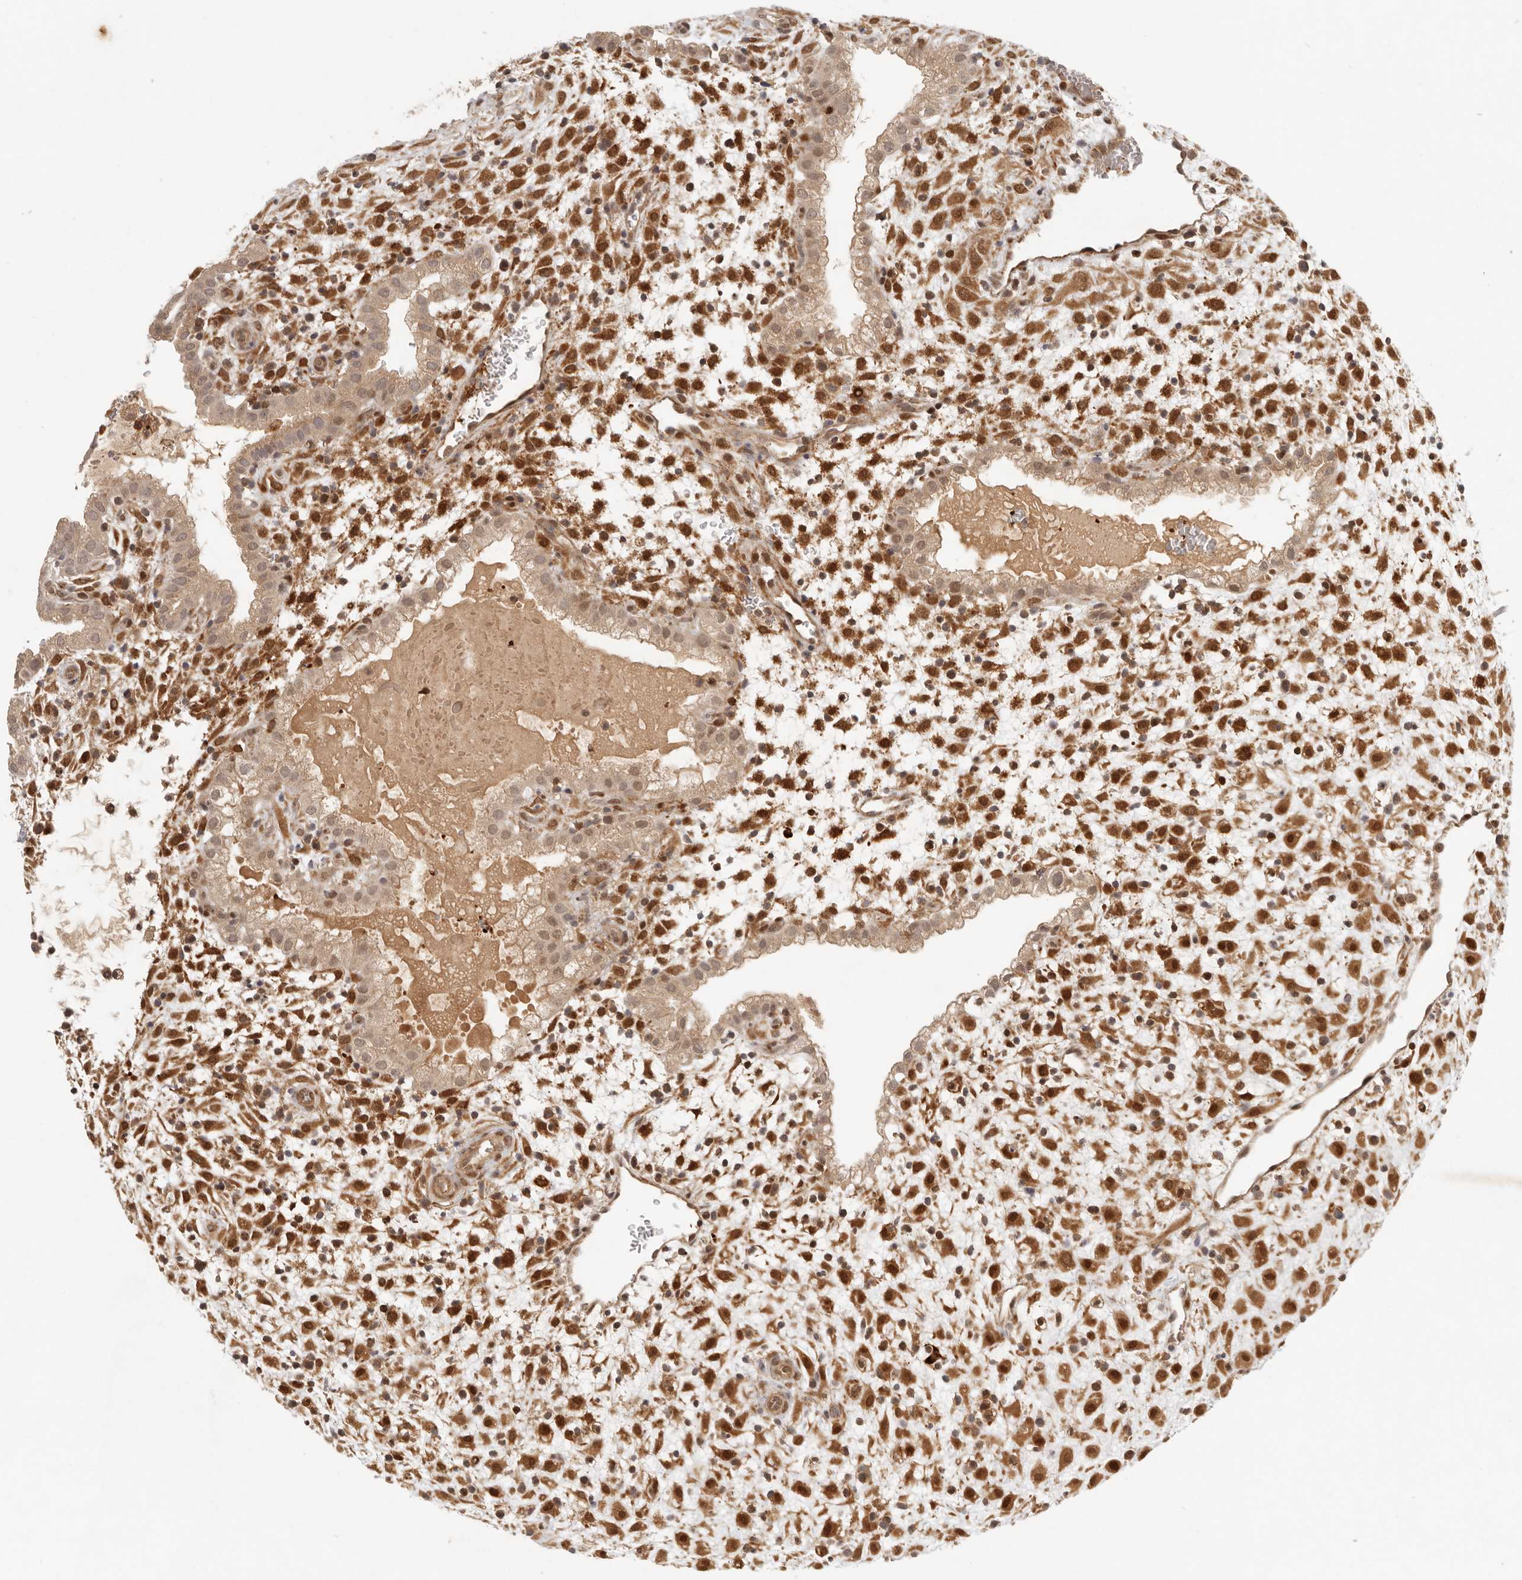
{"staining": {"intensity": "strong", "quantity": ">75%", "location": "cytoplasmic/membranous,nuclear"}, "tissue": "placenta", "cell_type": "Decidual cells", "image_type": "normal", "snomed": [{"axis": "morphology", "description": "Normal tissue, NOS"}, {"axis": "topography", "description": "Placenta"}], "caption": "High-magnification brightfield microscopy of normal placenta stained with DAB (3,3'-diaminobenzidine) (brown) and counterstained with hematoxylin (blue). decidual cells exhibit strong cytoplasmic/membranous,nuclear expression is seen in about>75% of cells.", "gene": "AHDC1", "patient": {"sex": "female", "age": 35}}